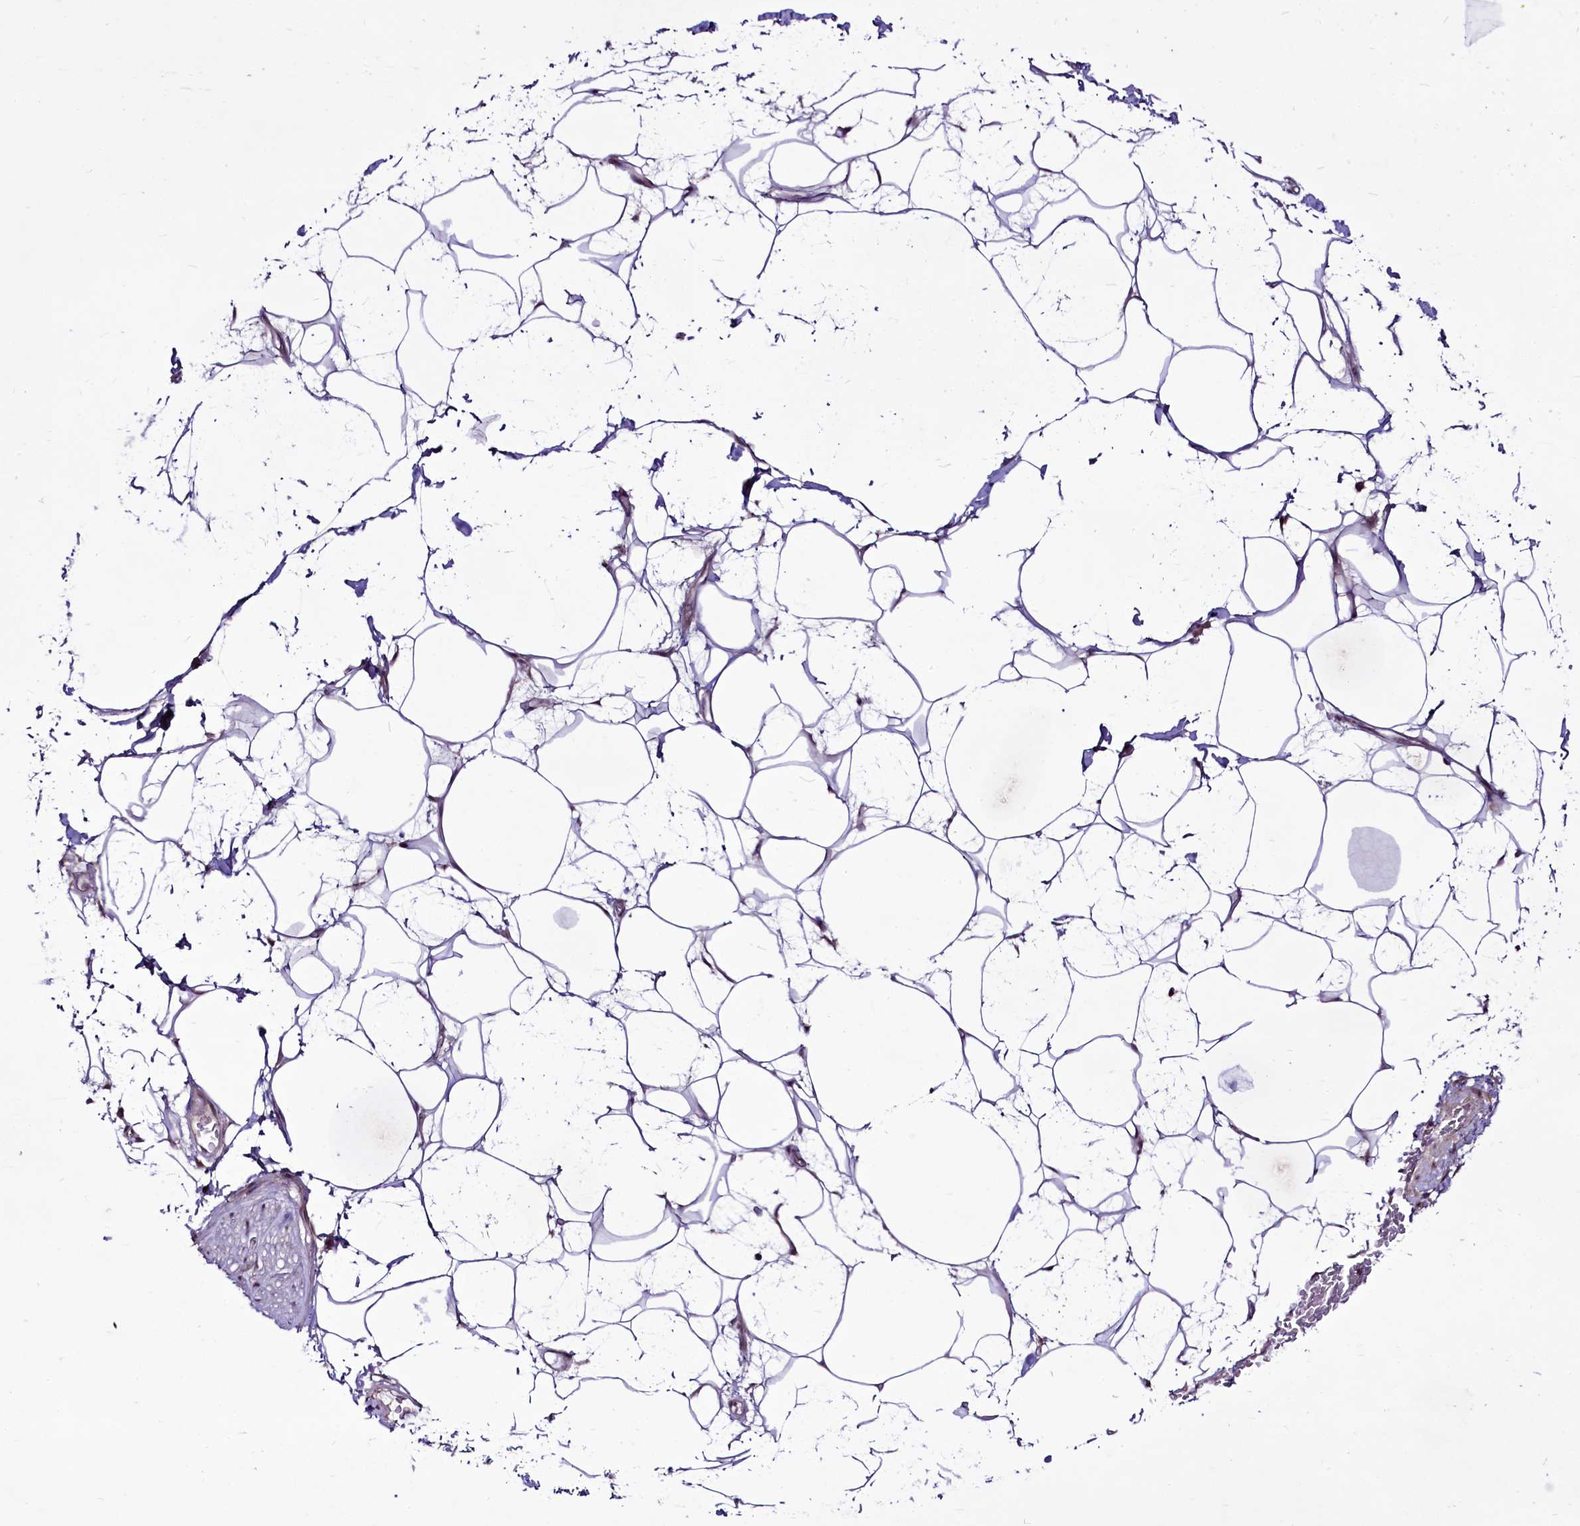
{"staining": {"intensity": "negative", "quantity": "none", "location": "none"}, "tissue": "adipose tissue", "cell_type": "Adipocytes", "image_type": "normal", "snomed": [{"axis": "morphology", "description": "Normal tissue, NOS"}, {"axis": "morphology", "description": "Adenocarcinoma, NOS"}, {"axis": "topography", "description": "Rectum"}, {"axis": "topography", "description": "Vagina"}, {"axis": "topography", "description": "Peripheral nerve tissue"}], "caption": "Immunohistochemical staining of normal adipose tissue displays no significant expression in adipocytes.", "gene": "RSBN1", "patient": {"sex": "female", "age": 71}}